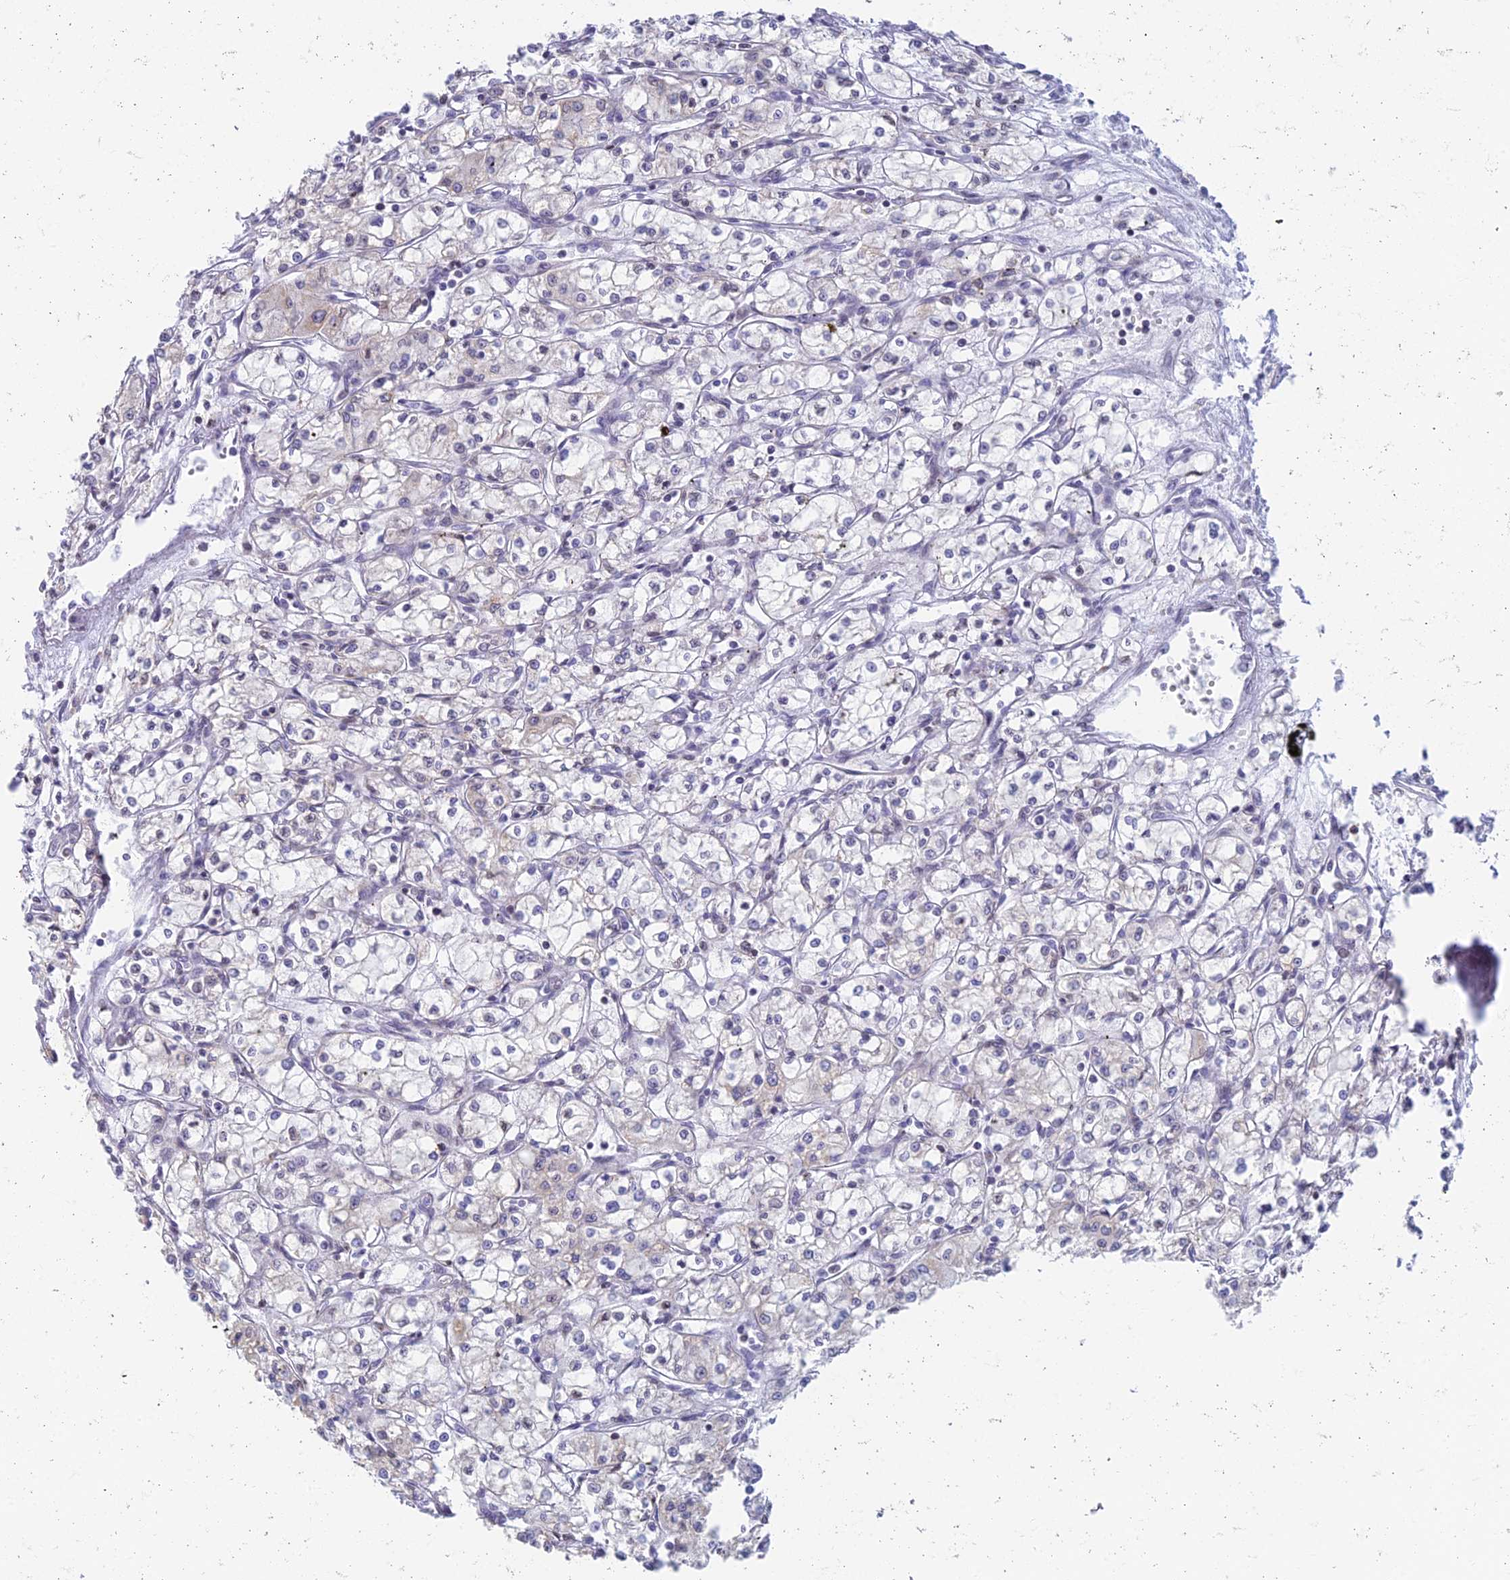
{"staining": {"intensity": "negative", "quantity": "none", "location": "none"}, "tissue": "renal cancer", "cell_type": "Tumor cells", "image_type": "cancer", "snomed": [{"axis": "morphology", "description": "Adenocarcinoma, NOS"}, {"axis": "topography", "description": "Kidney"}], "caption": "This is an immunohistochemistry image of human renal cancer. There is no staining in tumor cells.", "gene": "REXO5", "patient": {"sex": "male", "age": 59}}